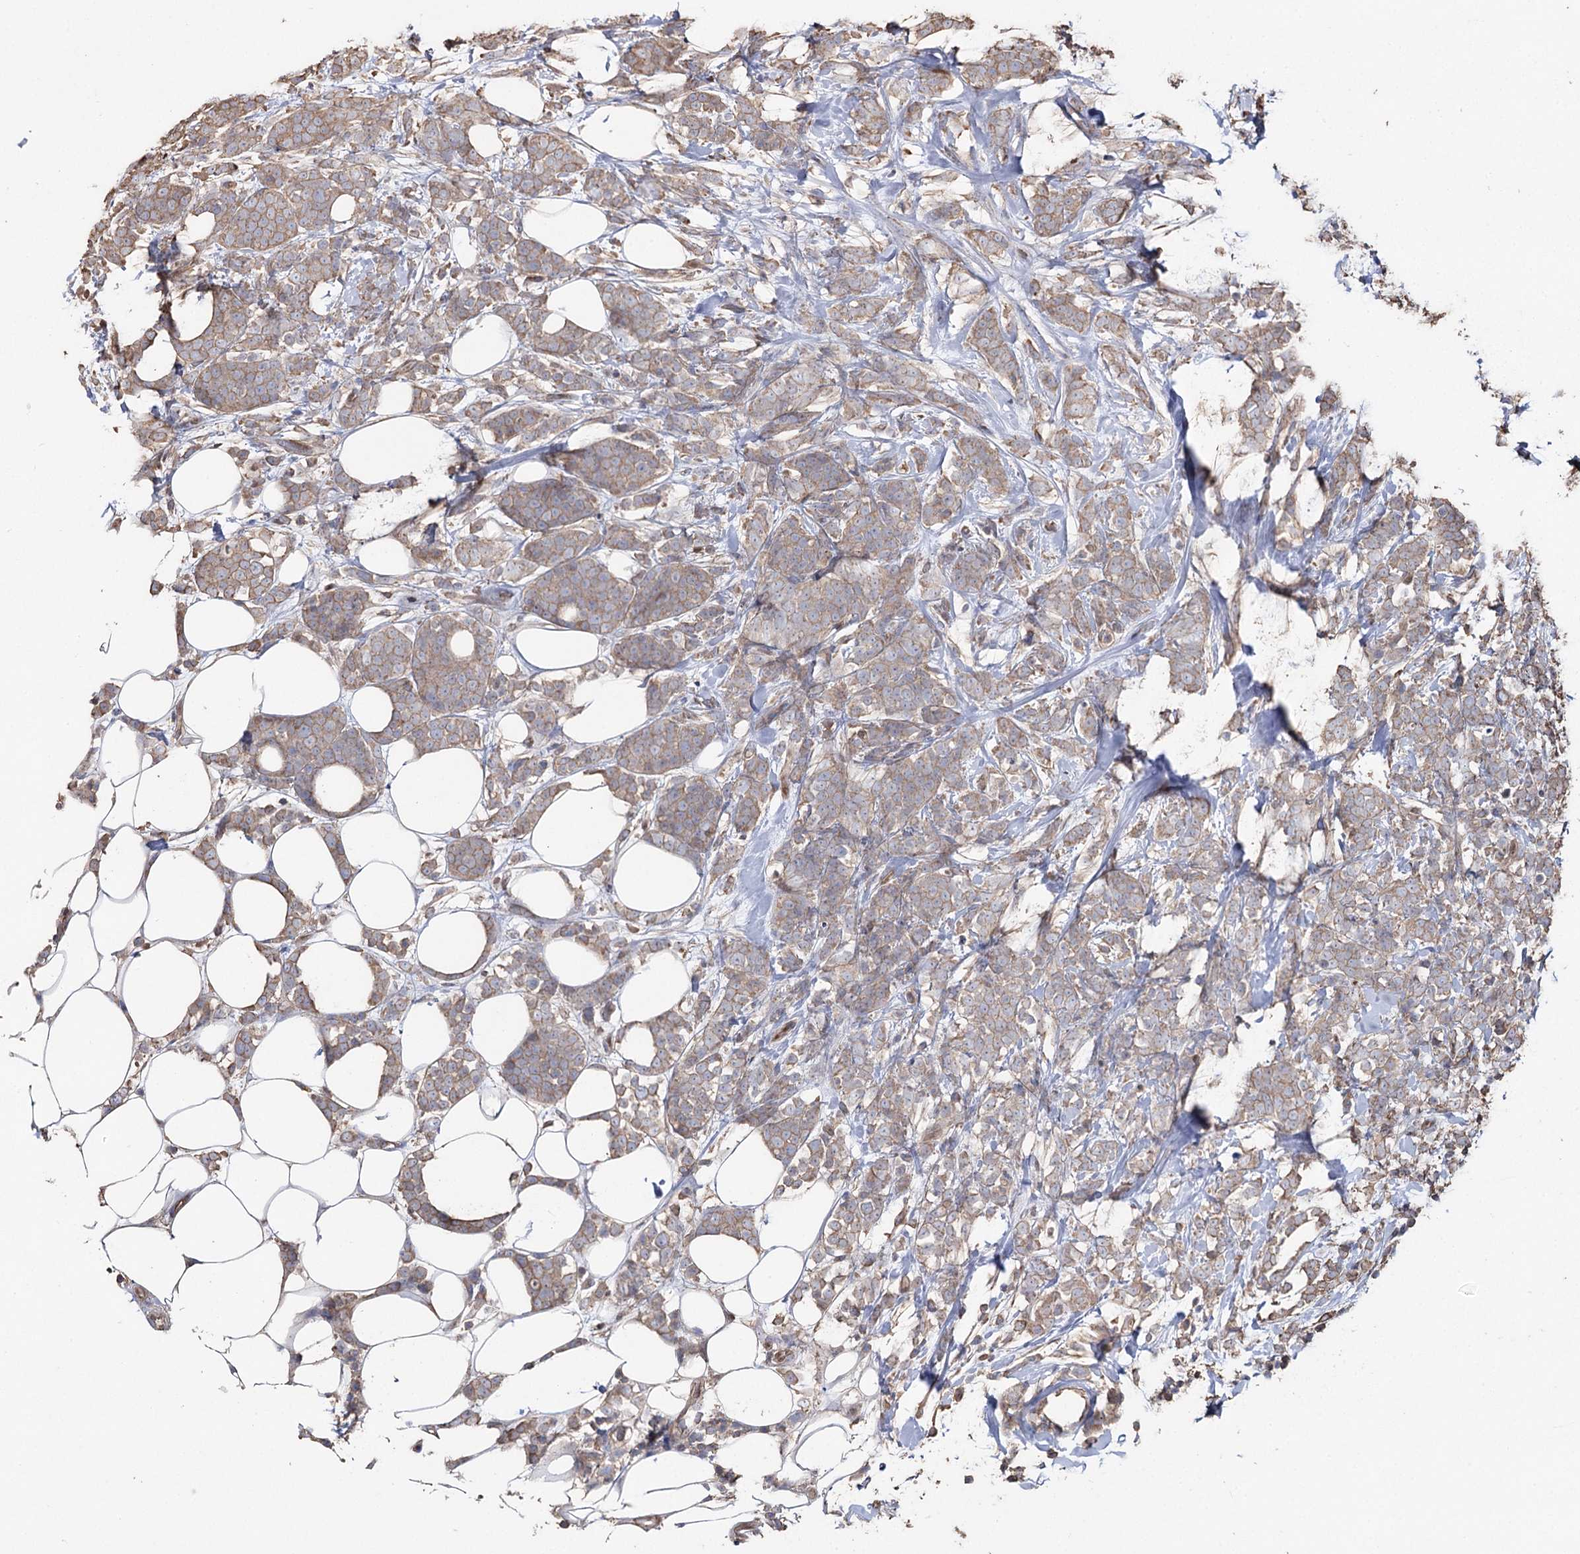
{"staining": {"intensity": "weak", "quantity": ">75%", "location": "cytoplasmic/membranous"}, "tissue": "breast cancer", "cell_type": "Tumor cells", "image_type": "cancer", "snomed": [{"axis": "morphology", "description": "Lobular carcinoma"}, {"axis": "topography", "description": "Breast"}], "caption": "Immunohistochemical staining of human breast cancer displays weak cytoplasmic/membranous protein expression in approximately >75% of tumor cells.", "gene": "FAM13B", "patient": {"sex": "female", "age": 58}}